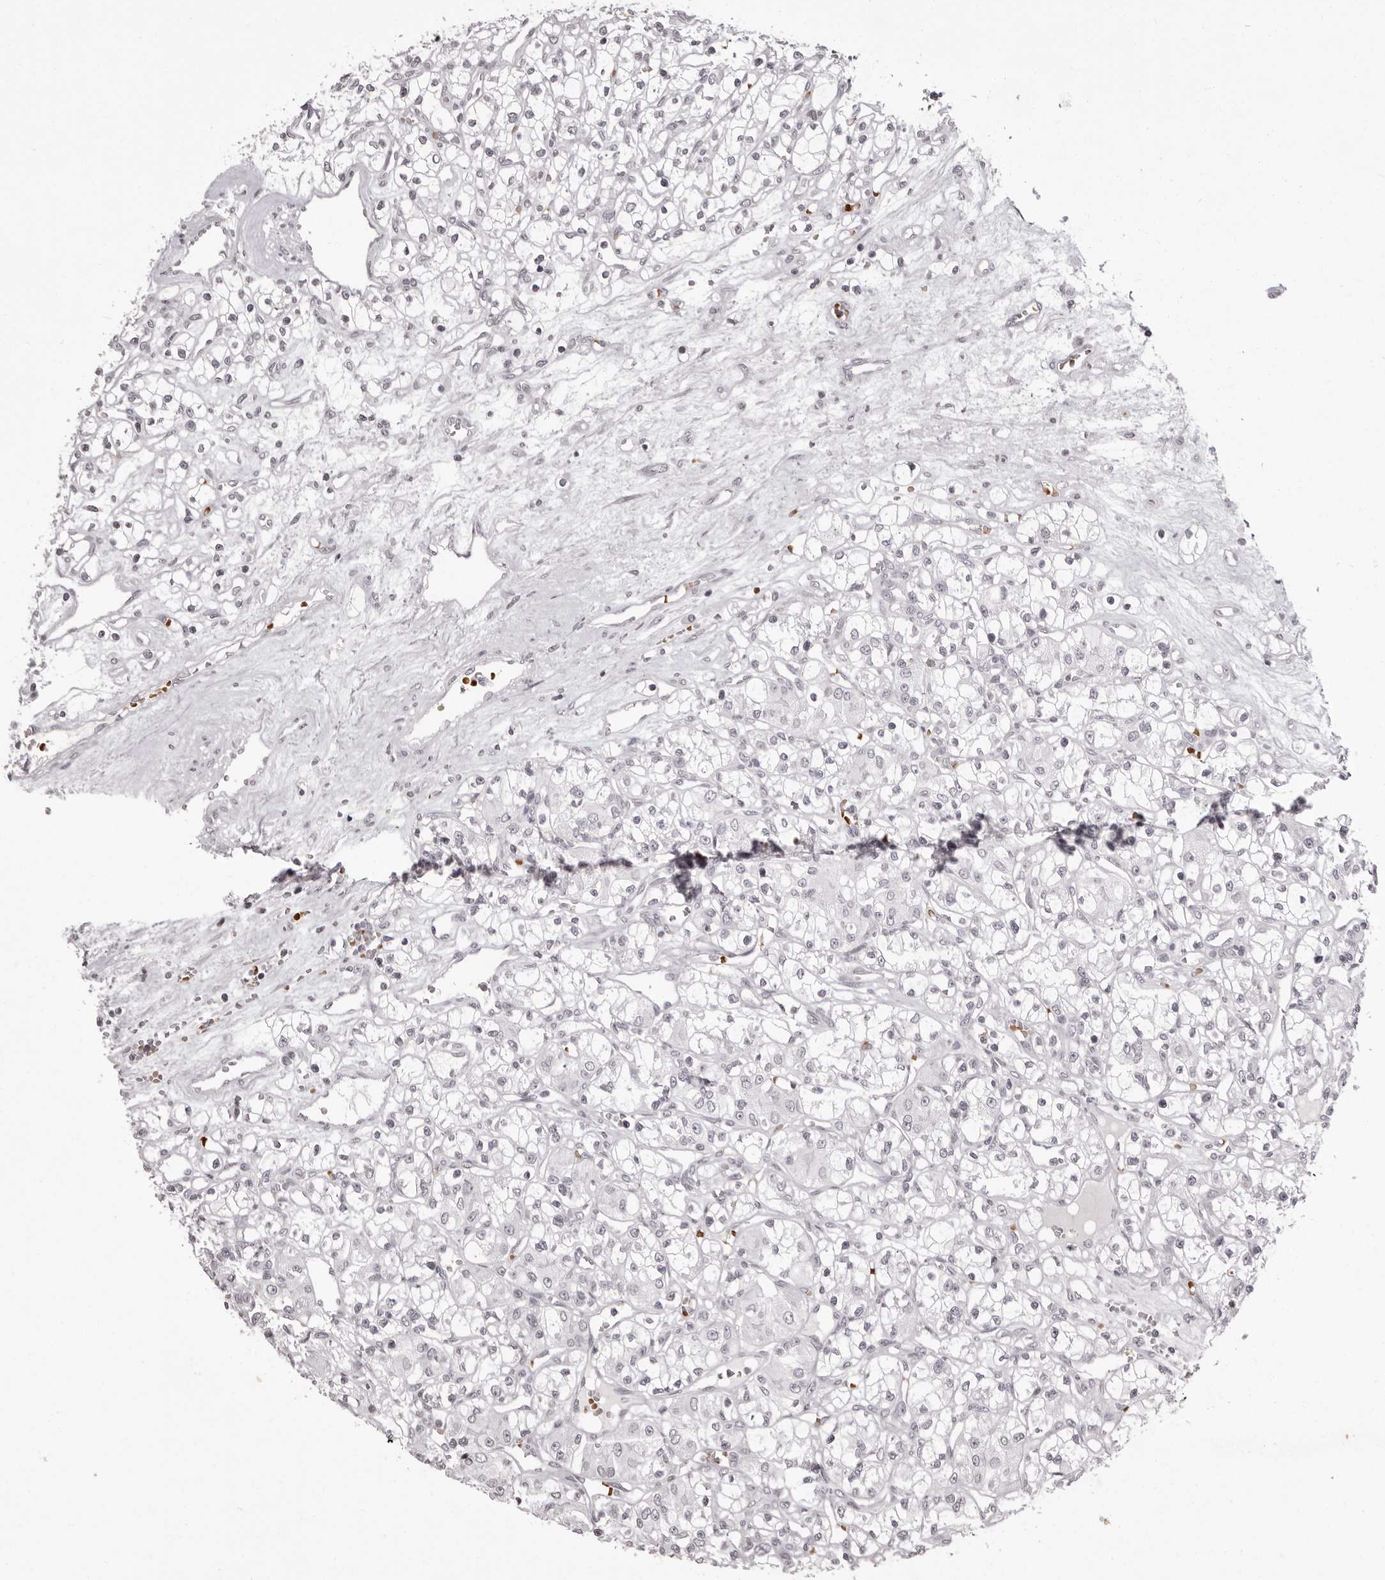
{"staining": {"intensity": "negative", "quantity": "none", "location": "none"}, "tissue": "renal cancer", "cell_type": "Tumor cells", "image_type": "cancer", "snomed": [{"axis": "morphology", "description": "Adenocarcinoma, NOS"}, {"axis": "topography", "description": "Kidney"}], "caption": "IHC image of human adenocarcinoma (renal) stained for a protein (brown), which displays no expression in tumor cells. (DAB immunohistochemistry (IHC), high magnification).", "gene": "C8orf74", "patient": {"sex": "female", "age": 59}}